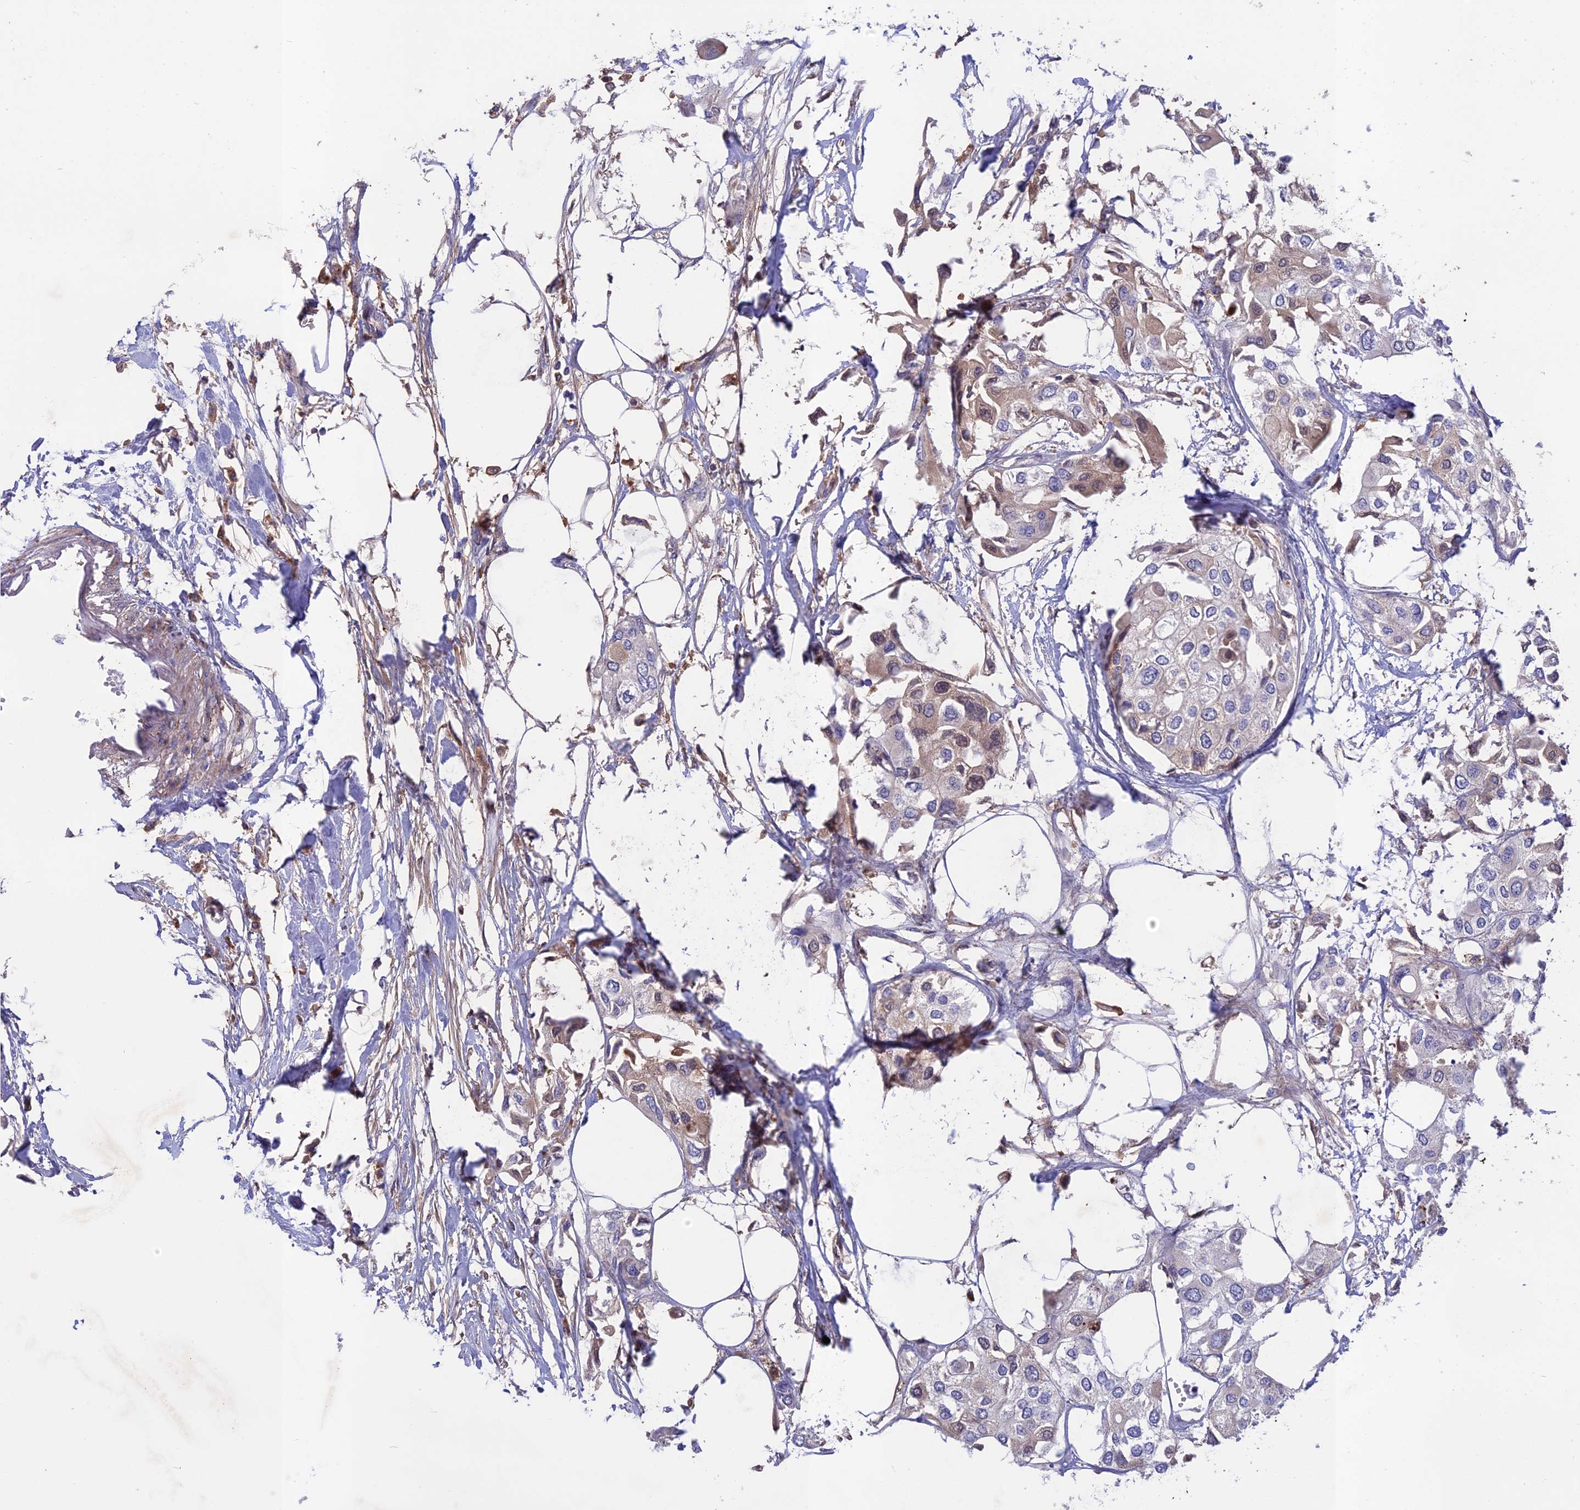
{"staining": {"intensity": "negative", "quantity": "none", "location": "none"}, "tissue": "urothelial cancer", "cell_type": "Tumor cells", "image_type": "cancer", "snomed": [{"axis": "morphology", "description": "Urothelial carcinoma, High grade"}, {"axis": "topography", "description": "Urinary bladder"}], "caption": "Tumor cells show no significant protein positivity in urothelial carcinoma (high-grade).", "gene": "ADO", "patient": {"sex": "male", "age": 64}}